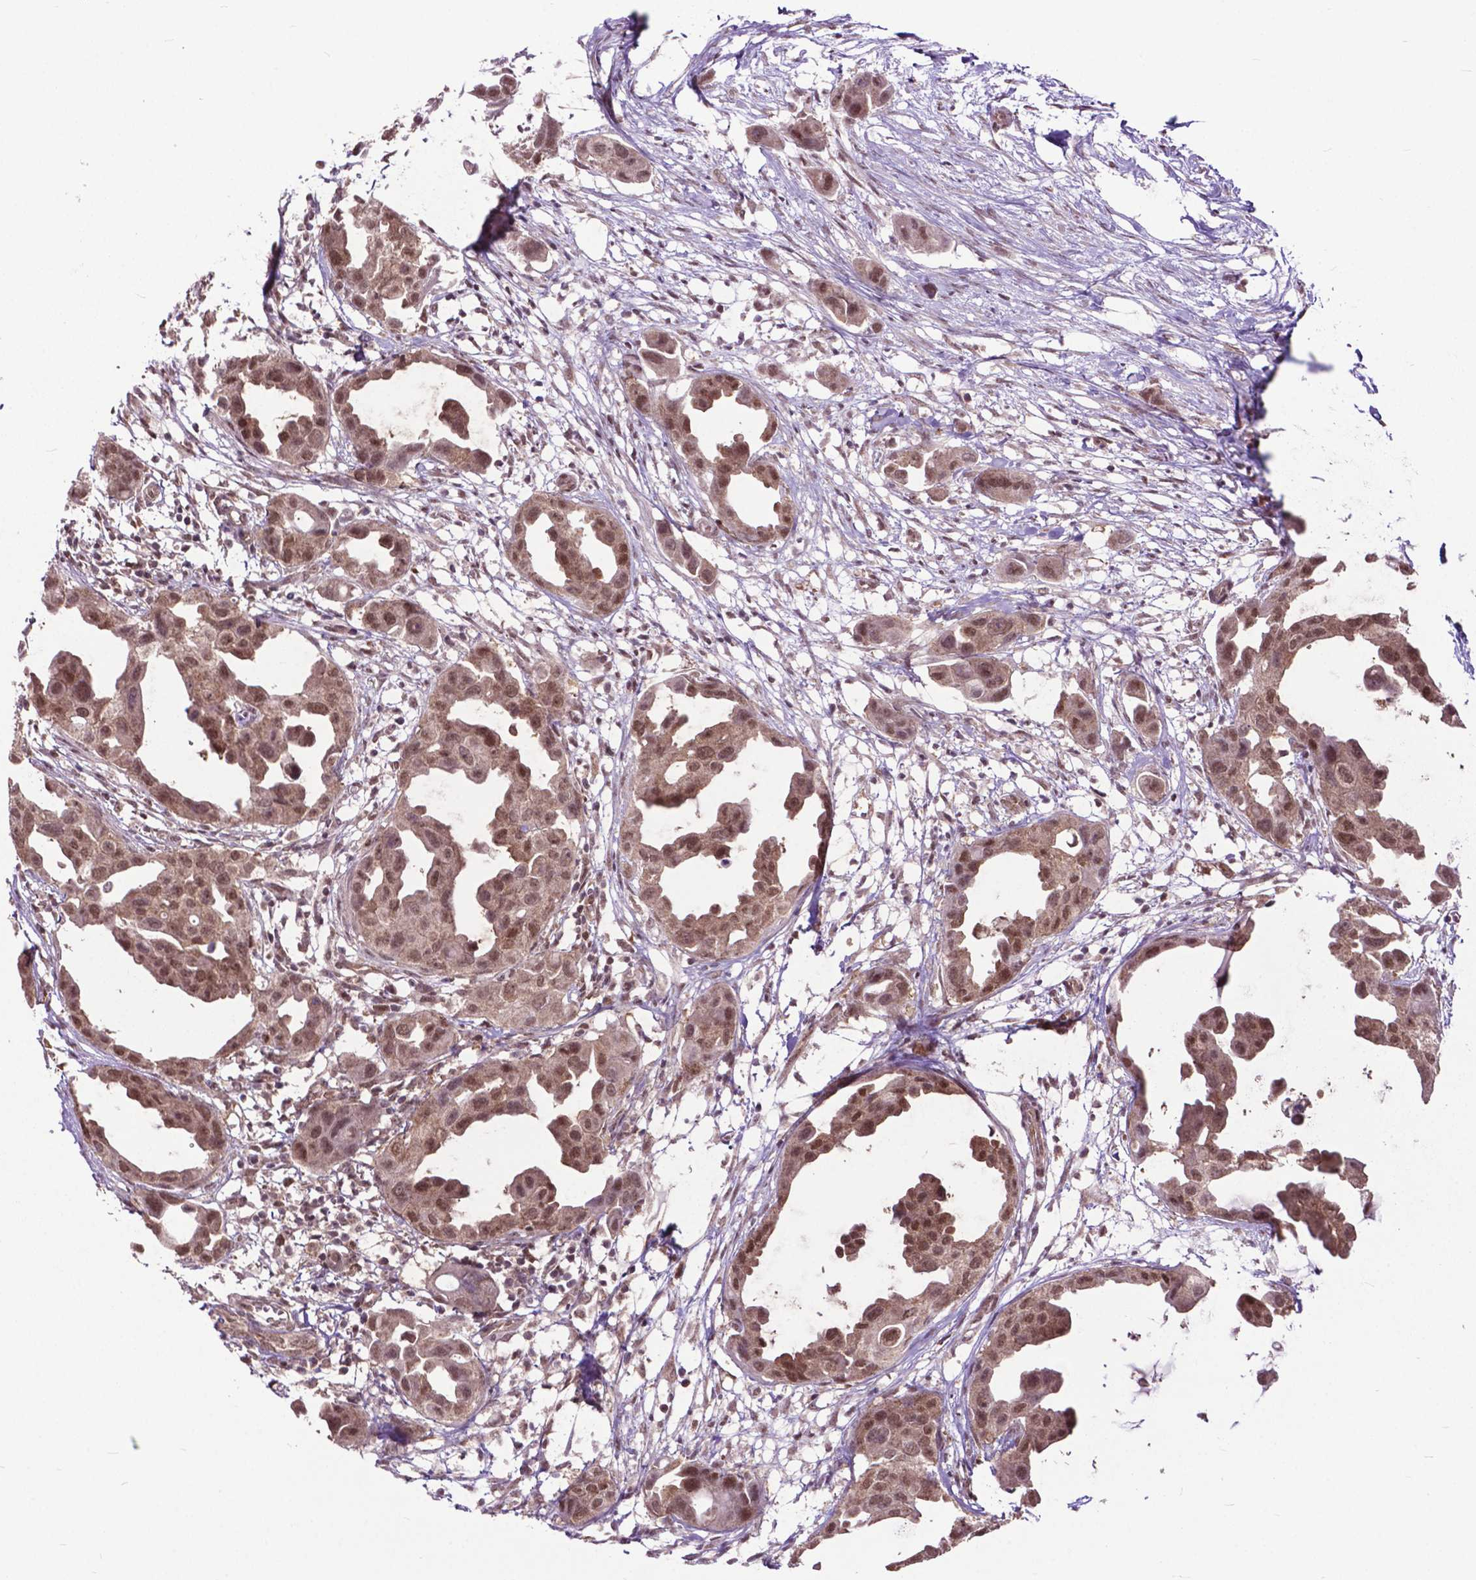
{"staining": {"intensity": "moderate", "quantity": ">75%", "location": "nuclear"}, "tissue": "breast cancer", "cell_type": "Tumor cells", "image_type": "cancer", "snomed": [{"axis": "morphology", "description": "Duct carcinoma"}, {"axis": "topography", "description": "Breast"}], "caption": "A brown stain labels moderate nuclear expression of a protein in human breast cancer tumor cells.", "gene": "FAF1", "patient": {"sex": "female", "age": 38}}